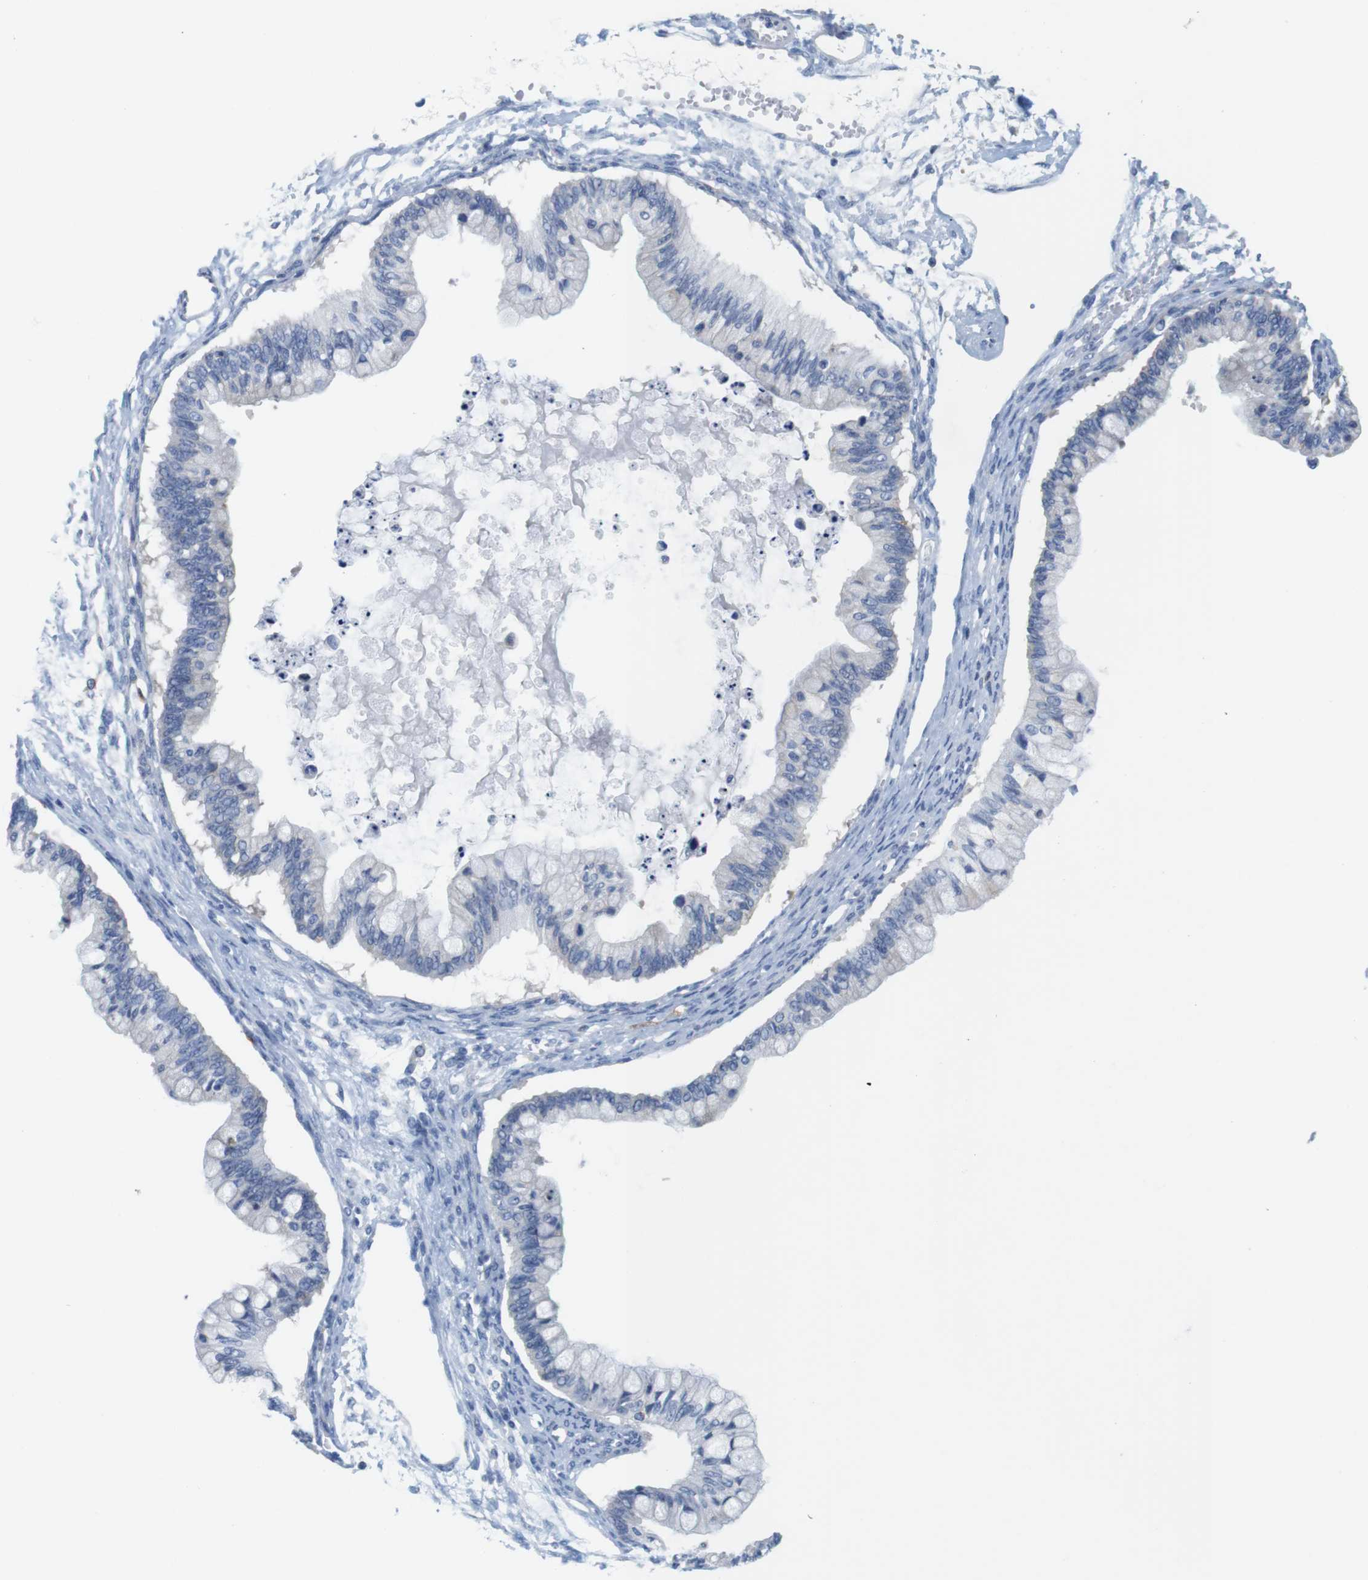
{"staining": {"intensity": "negative", "quantity": "none", "location": "none"}, "tissue": "ovarian cancer", "cell_type": "Tumor cells", "image_type": "cancer", "snomed": [{"axis": "morphology", "description": "Cystadenocarcinoma, mucinous, NOS"}, {"axis": "topography", "description": "Ovary"}], "caption": "This is an IHC histopathology image of human mucinous cystadenocarcinoma (ovarian). There is no expression in tumor cells.", "gene": "CNGA2", "patient": {"sex": "female", "age": 57}}